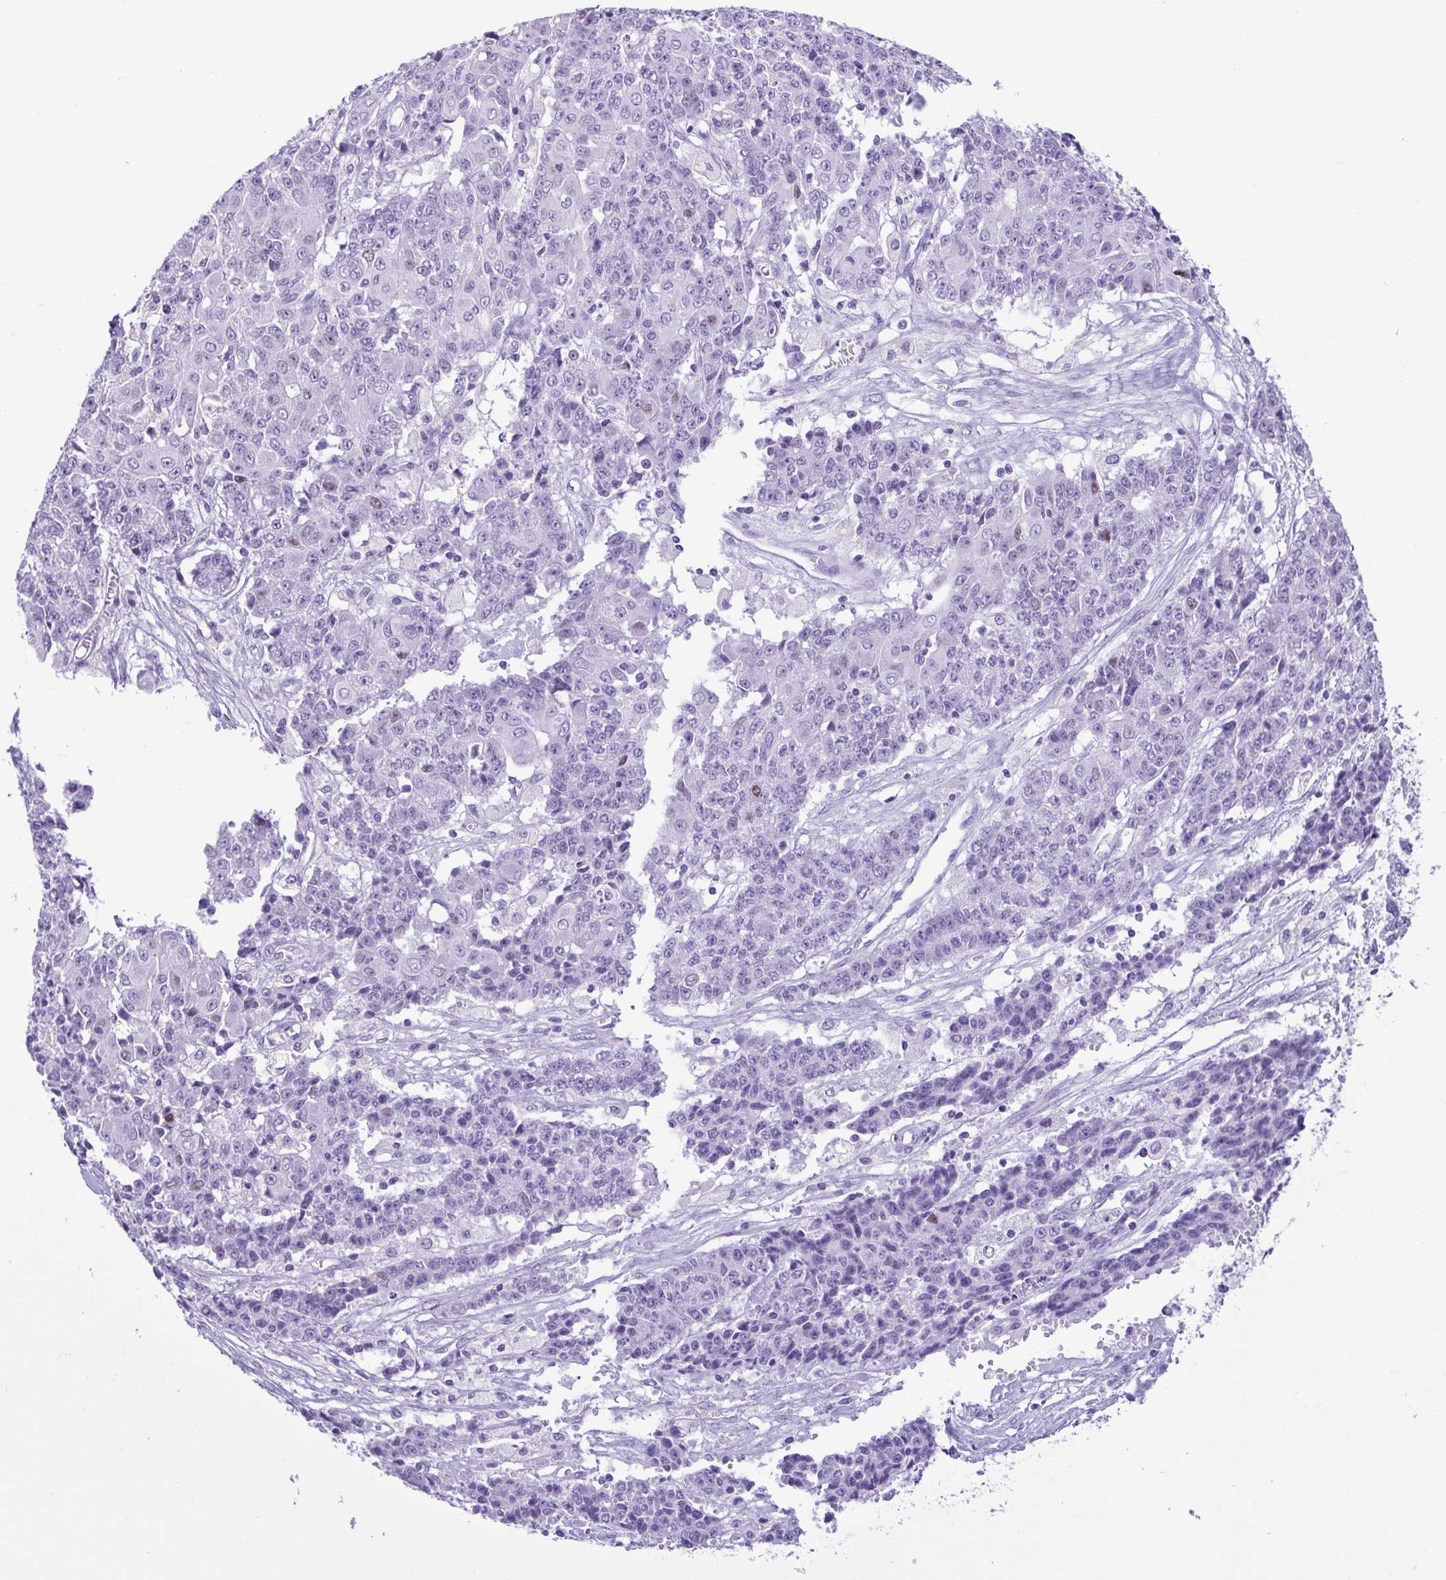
{"staining": {"intensity": "negative", "quantity": "none", "location": "none"}, "tissue": "ovarian cancer", "cell_type": "Tumor cells", "image_type": "cancer", "snomed": [{"axis": "morphology", "description": "Carcinoma, endometroid"}, {"axis": "topography", "description": "Ovary"}], "caption": "This histopathology image is of ovarian endometroid carcinoma stained with IHC to label a protein in brown with the nuclei are counter-stained blue. There is no positivity in tumor cells.", "gene": "SPATA16", "patient": {"sex": "female", "age": 42}}